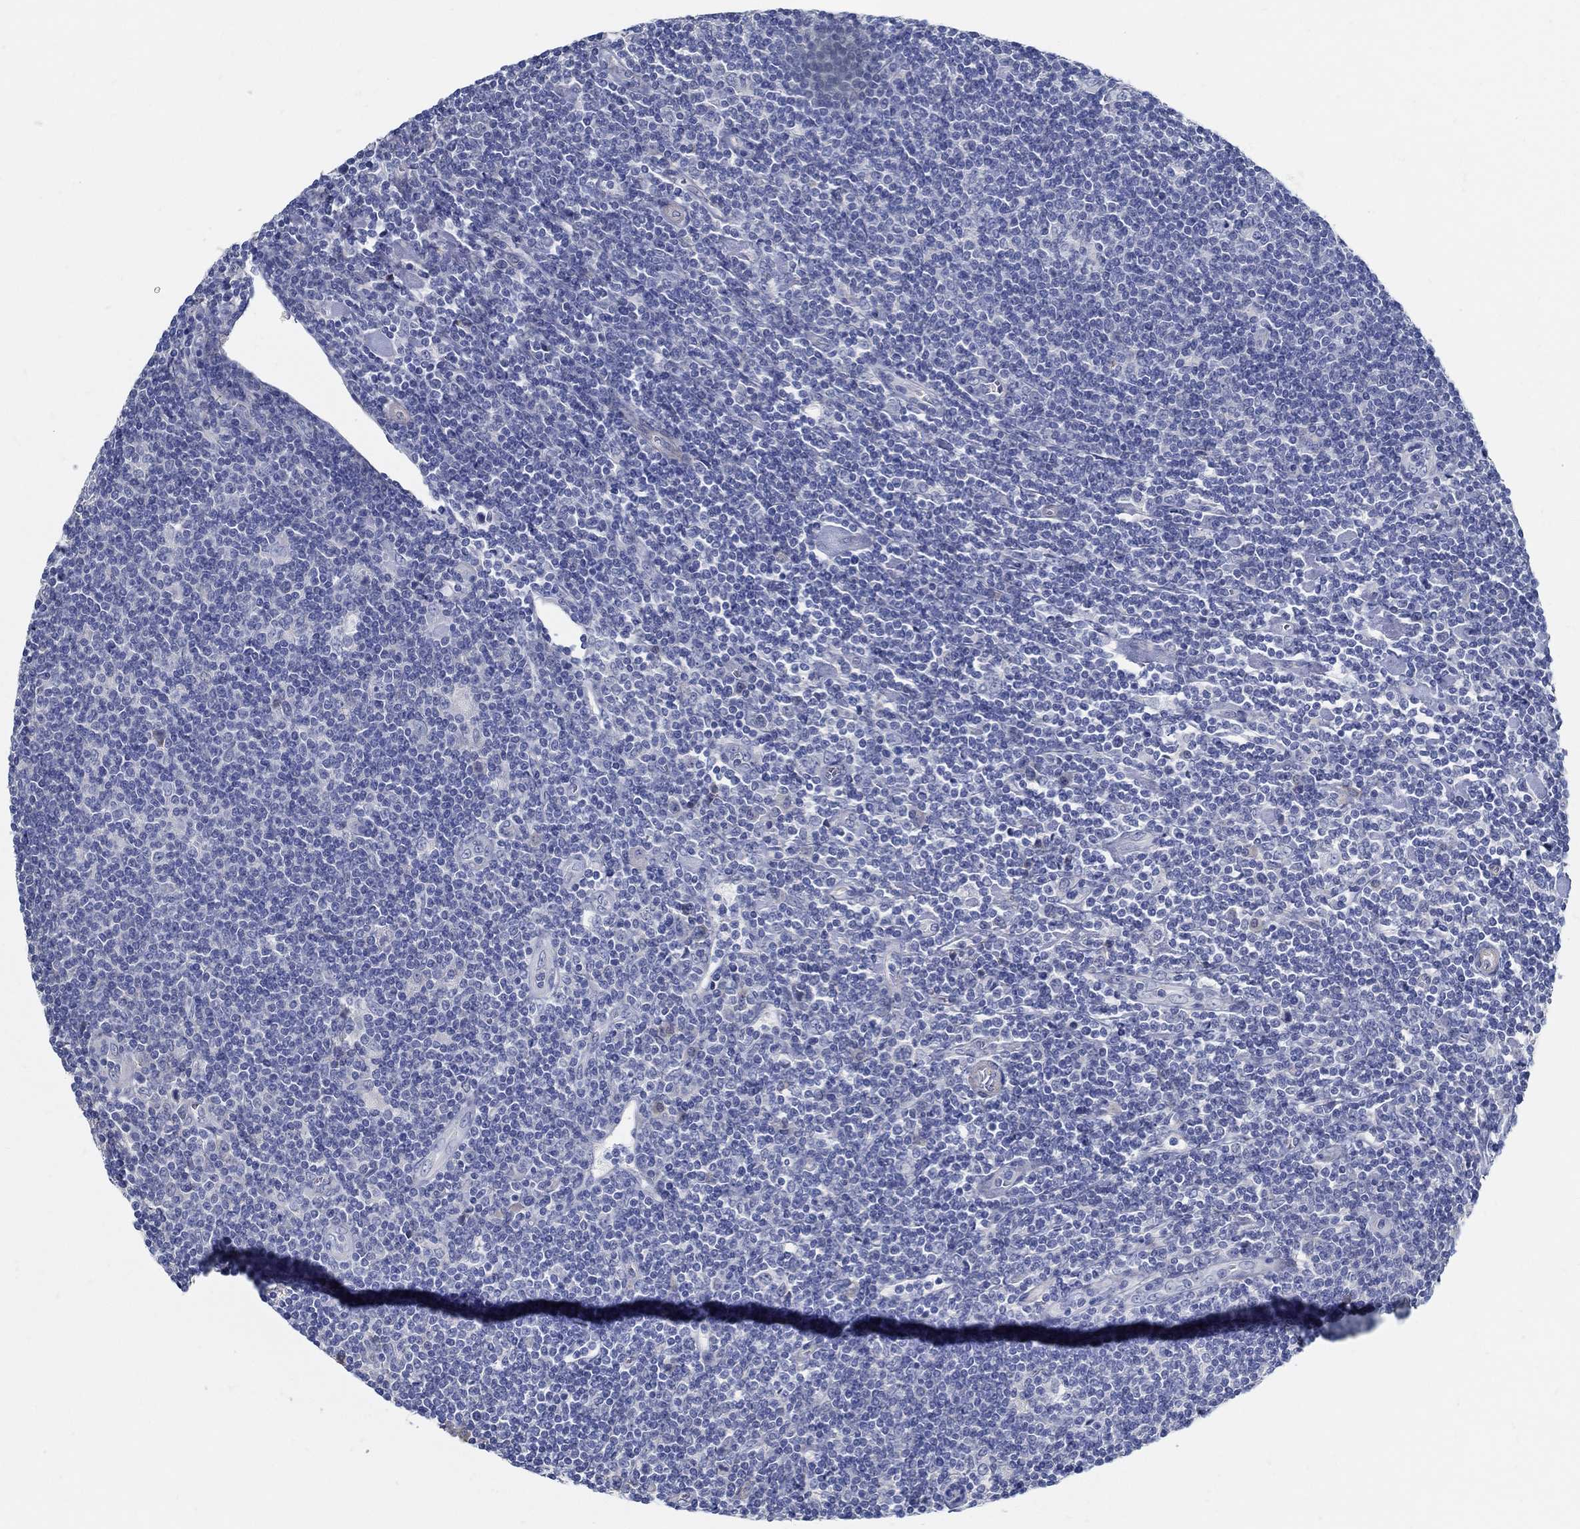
{"staining": {"intensity": "negative", "quantity": "none", "location": "none"}, "tissue": "lymphoma", "cell_type": "Tumor cells", "image_type": "cancer", "snomed": [{"axis": "morphology", "description": "Hodgkin's disease, NOS"}, {"axis": "topography", "description": "Lymph node"}], "caption": "Micrograph shows no protein expression in tumor cells of Hodgkin's disease tissue.", "gene": "C15orf39", "patient": {"sex": "male", "age": 40}}